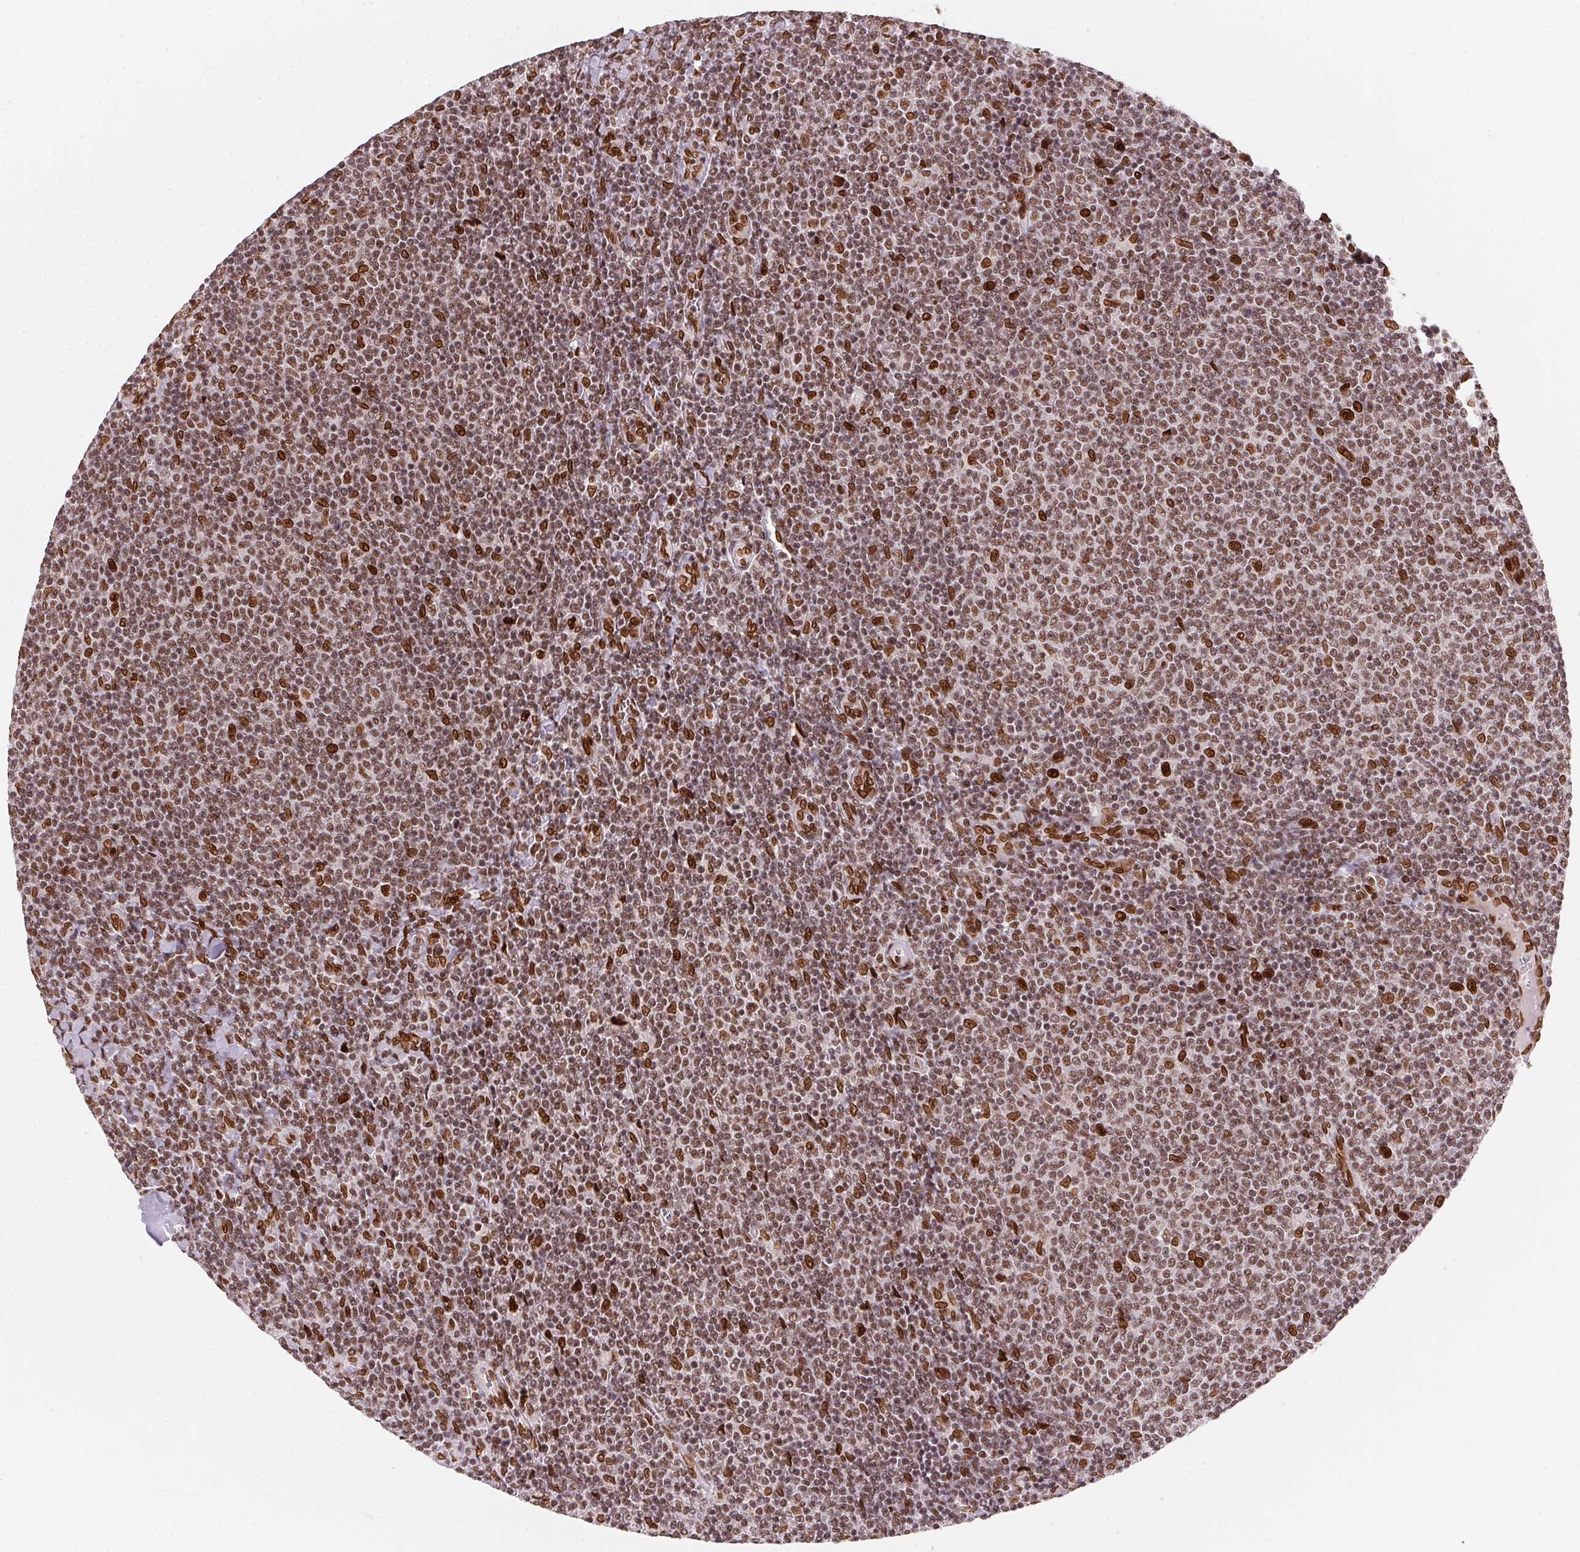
{"staining": {"intensity": "moderate", "quantity": ">75%", "location": "nuclear"}, "tissue": "lymphoma", "cell_type": "Tumor cells", "image_type": "cancer", "snomed": [{"axis": "morphology", "description": "Malignant lymphoma, non-Hodgkin's type, Low grade"}, {"axis": "topography", "description": "Lymph node"}], "caption": "Malignant lymphoma, non-Hodgkin's type (low-grade) stained for a protein (brown) shows moderate nuclear positive expression in approximately >75% of tumor cells.", "gene": "SAP30BP", "patient": {"sex": "male", "age": 52}}